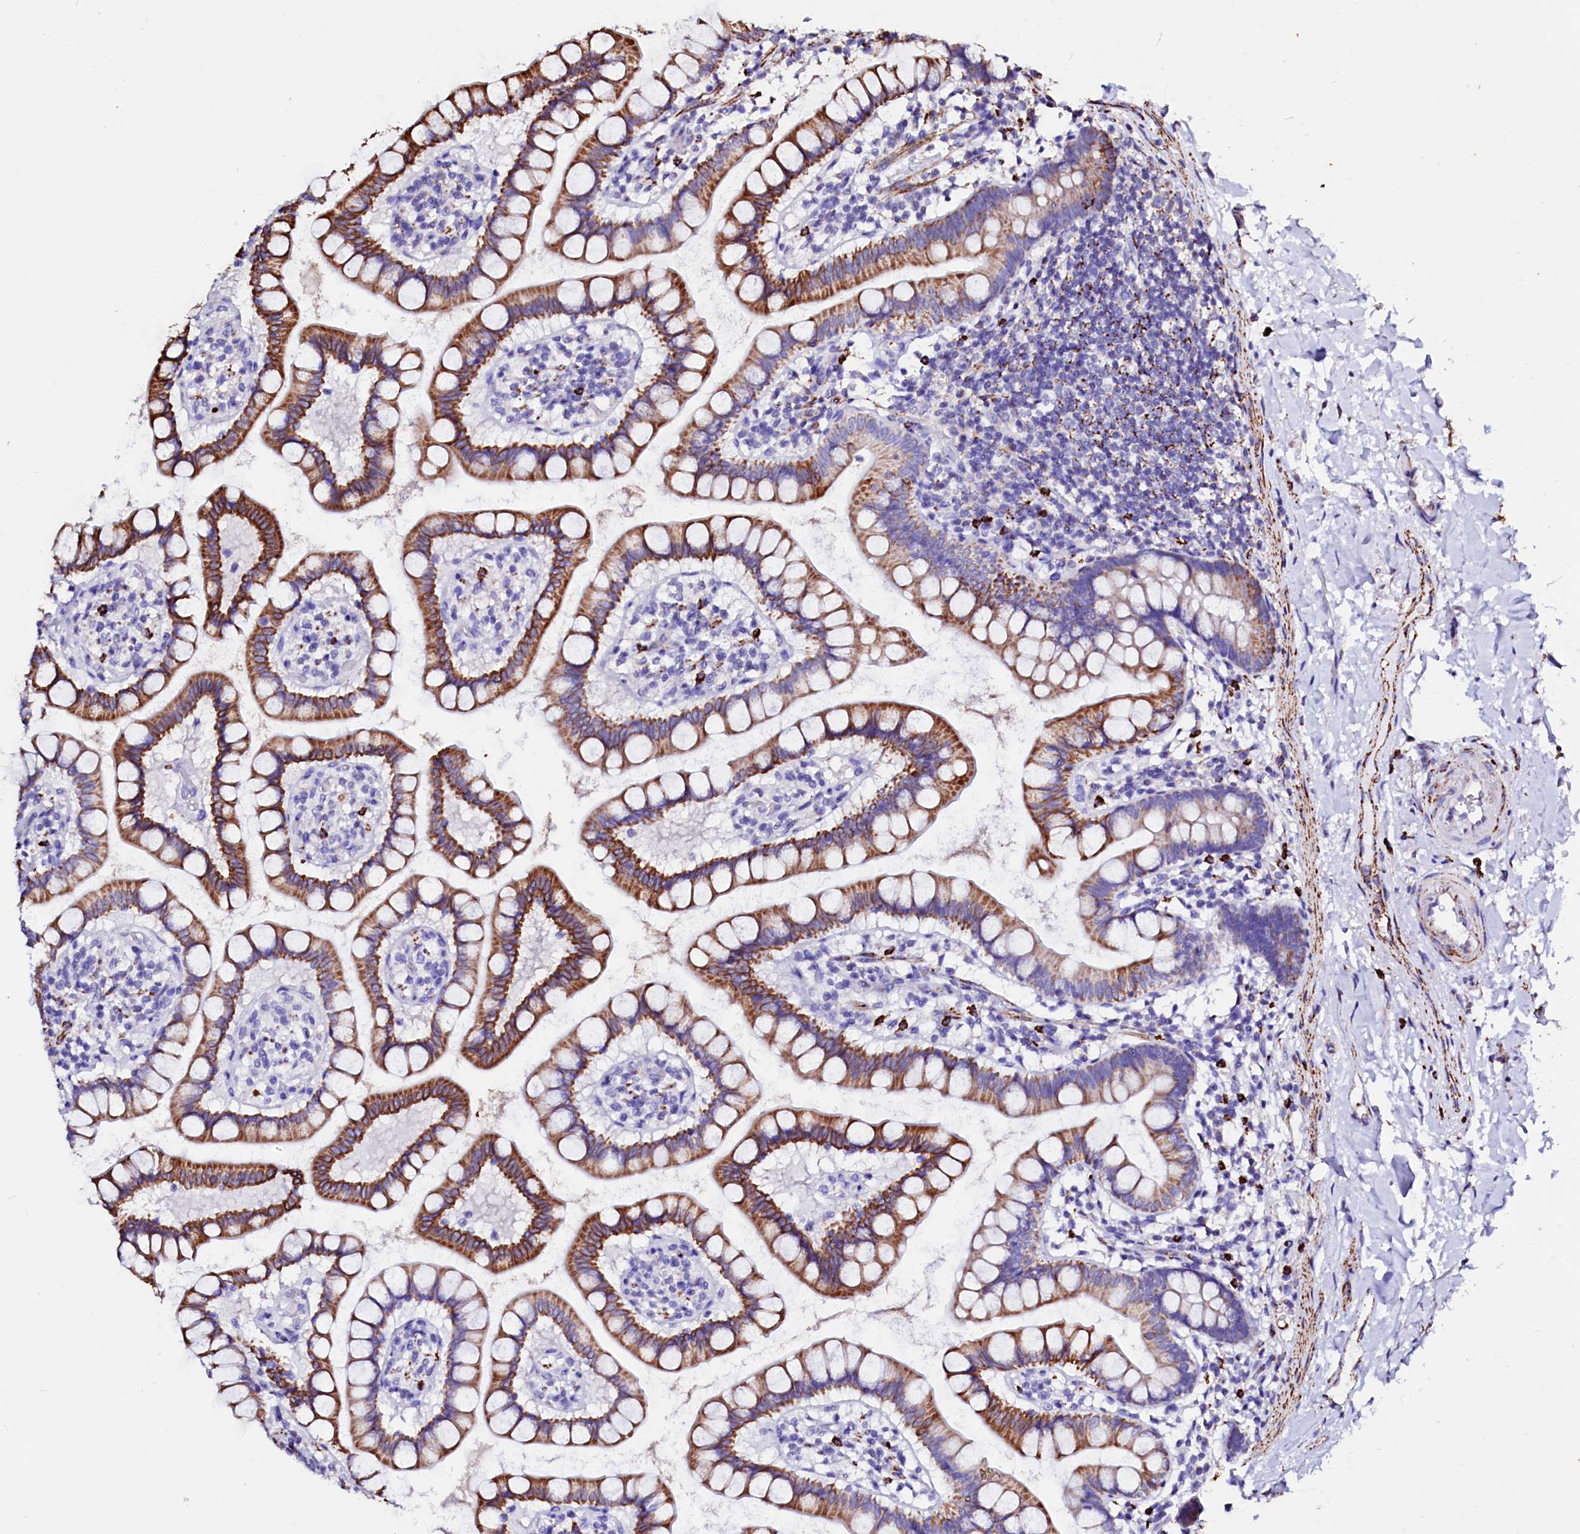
{"staining": {"intensity": "strong", "quantity": "25%-75%", "location": "cytoplasmic/membranous"}, "tissue": "small intestine", "cell_type": "Glandular cells", "image_type": "normal", "snomed": [{"axis": "morphology", "description": "Normal tissue, NOS"}, {"axis": "topography", "description": "Small intestine"}], "caption": "An IHC image of normal tissue is shown. Protein staining in brown highlights strong cytoplasmic/membranous positivity in small intestine within glandular cells. (DAB (3,3'-diaminobenzidine) IHC, brown staining for protein, blue staining for nuclei).", "gene": "MAOB", "patient": {"sex": "female", "age": 84}}